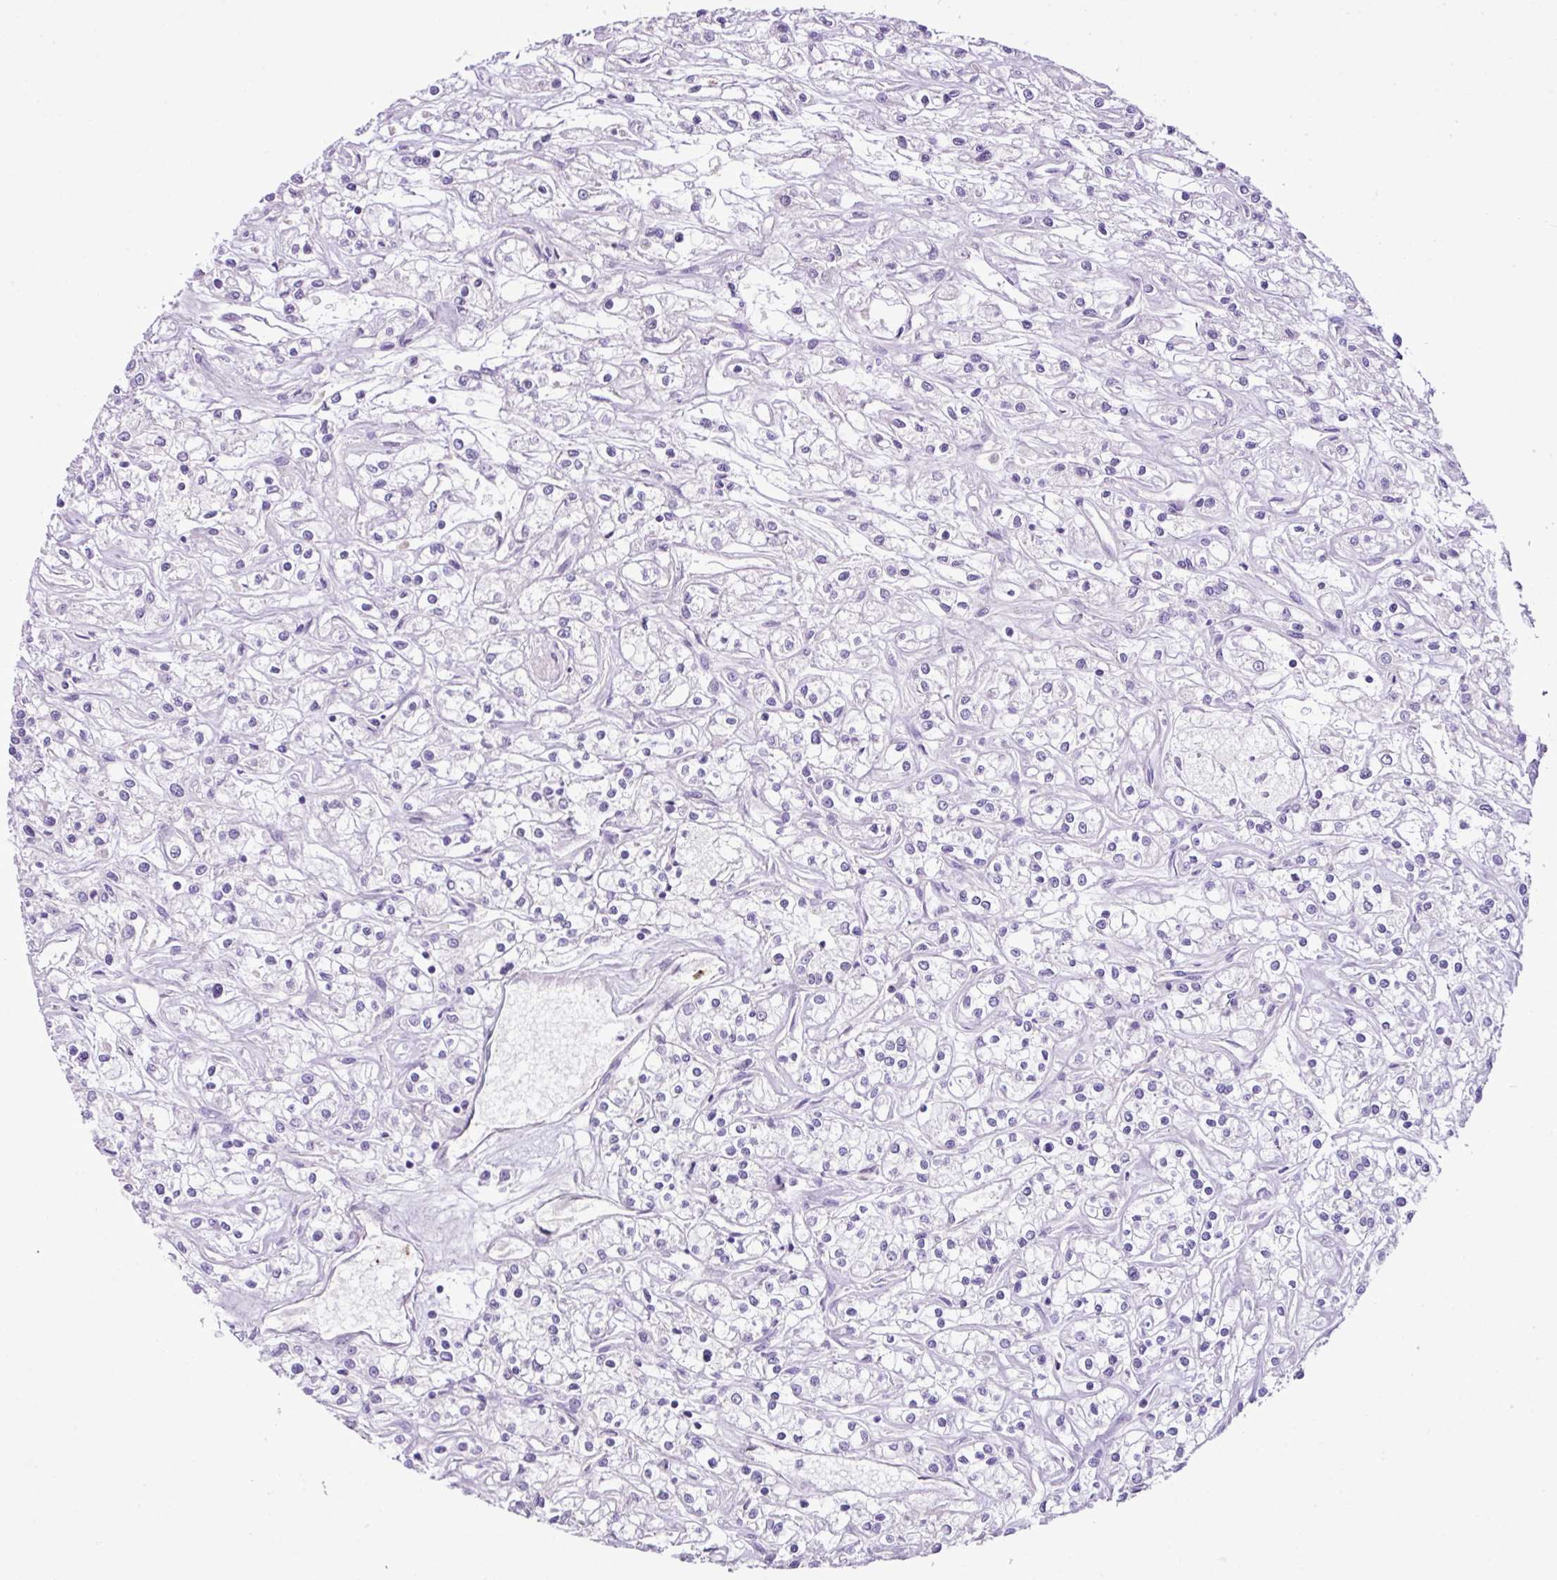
{"staining": {"intensity": "negative", "quantity": "none", "location": "none"}, "tissue": "renal cancer", "cell_type": "Tumor cells", "image_type": "cancer", "snomed": [{"axis": "morphology", "description": "Adenocarcinoma, NOS"}, {"axis": "topography", "description": "Kidney"}], "caption": "High power microscopy image of an IHC micrograph of renal adenocarcinoma, revealing no significant staining in tumor cells.", "gene": "HTR3E", "patient": {"sex": "female", "age": 59}}